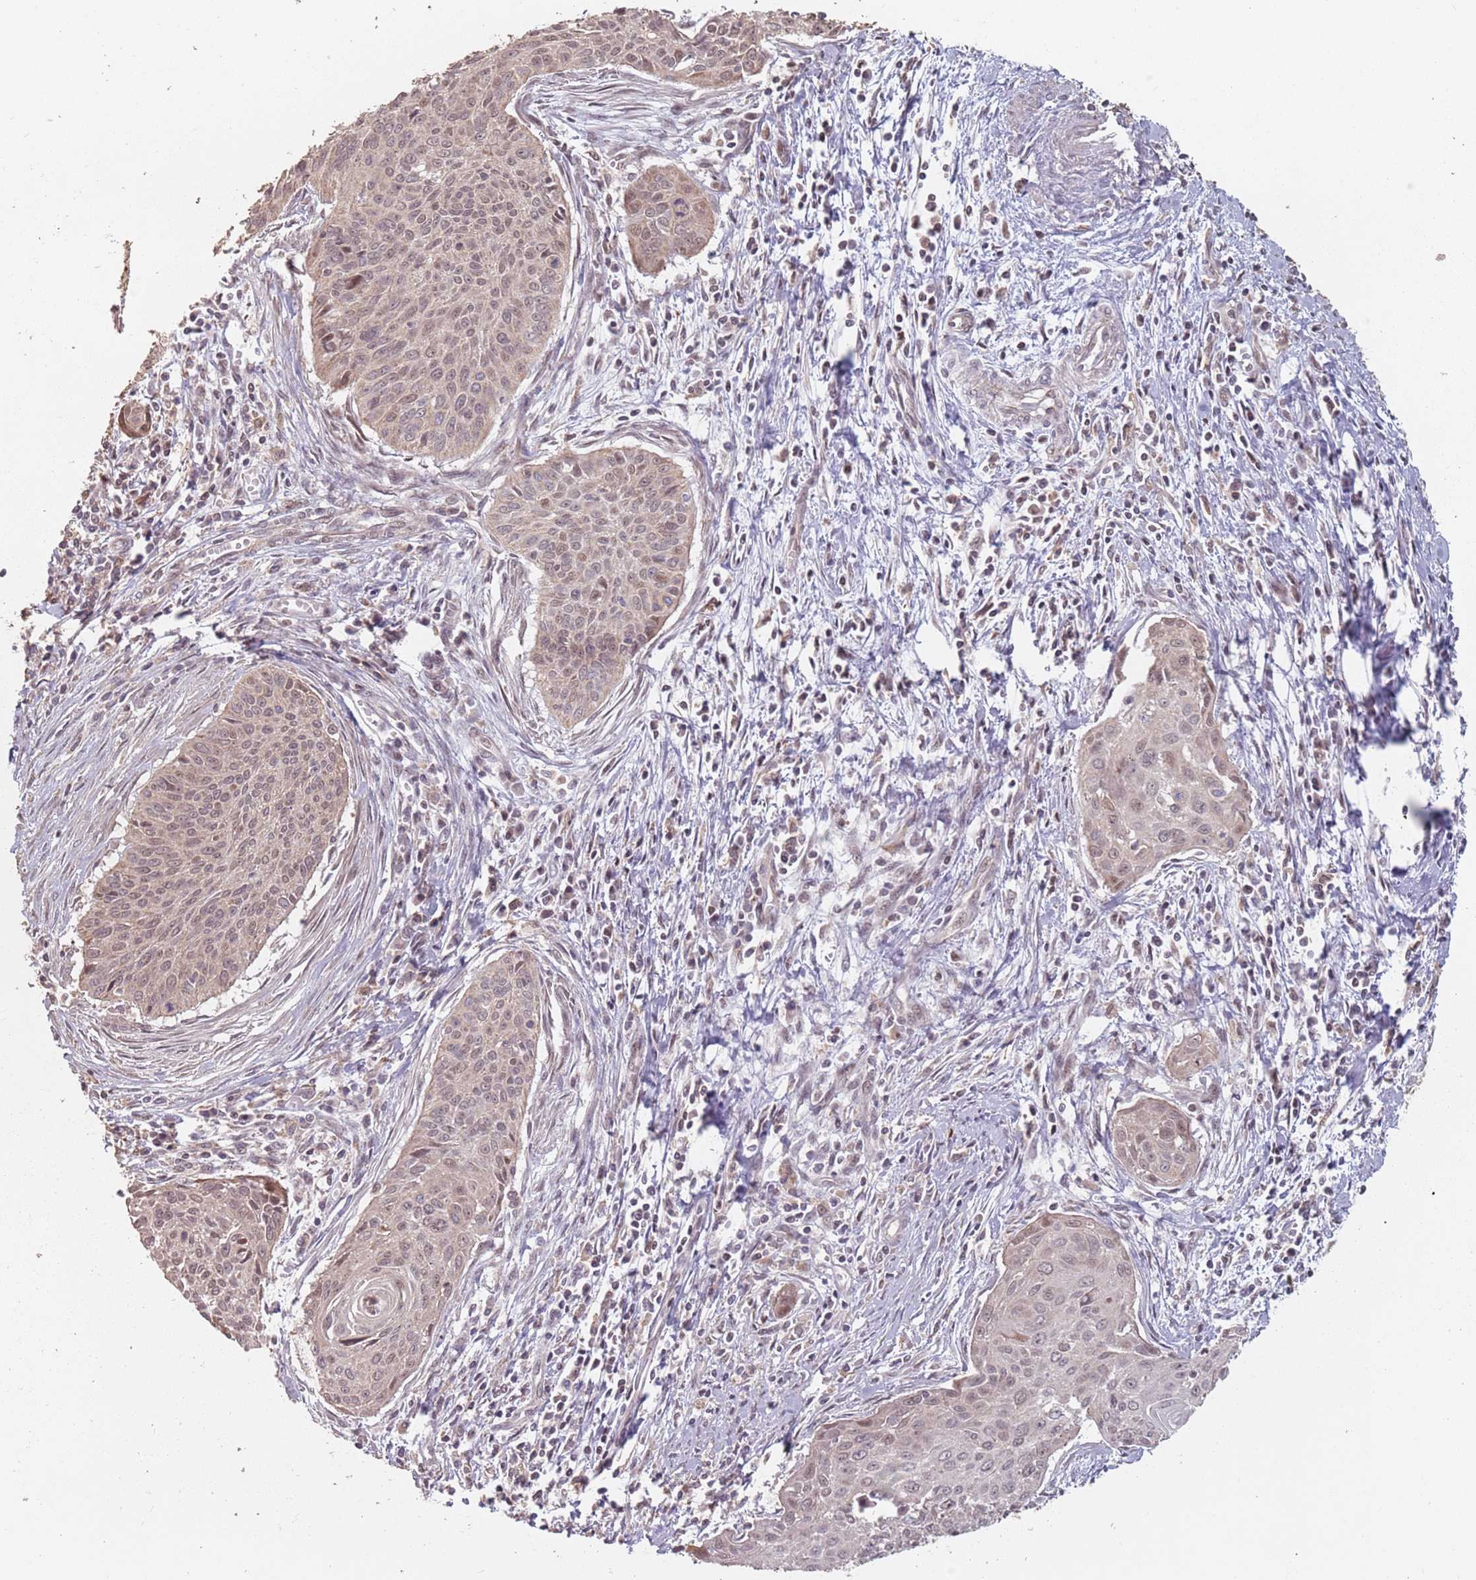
{"staining": {"intensity": "moderate", "quantity": ">75%", "location": "nuclear"}, "tissue": "cervical cancer", "cell_type": "Tumor cells", "image_type": "cancer", "snomed": [{"axis": "morphology", "description": "Squamous cell carcinoma, NOS"}, {"axis": "topography", "description": "Cervix"}], "caption": "Tumor cells demonstrate medium levels of moderate nuclear staining in about >75% of cells in cervical cancer. (brown staining indicates protein expression, while blue staining denotes nuclei).", "gene": "VPS52", "patient": {"sex": "female", "age": 55}}